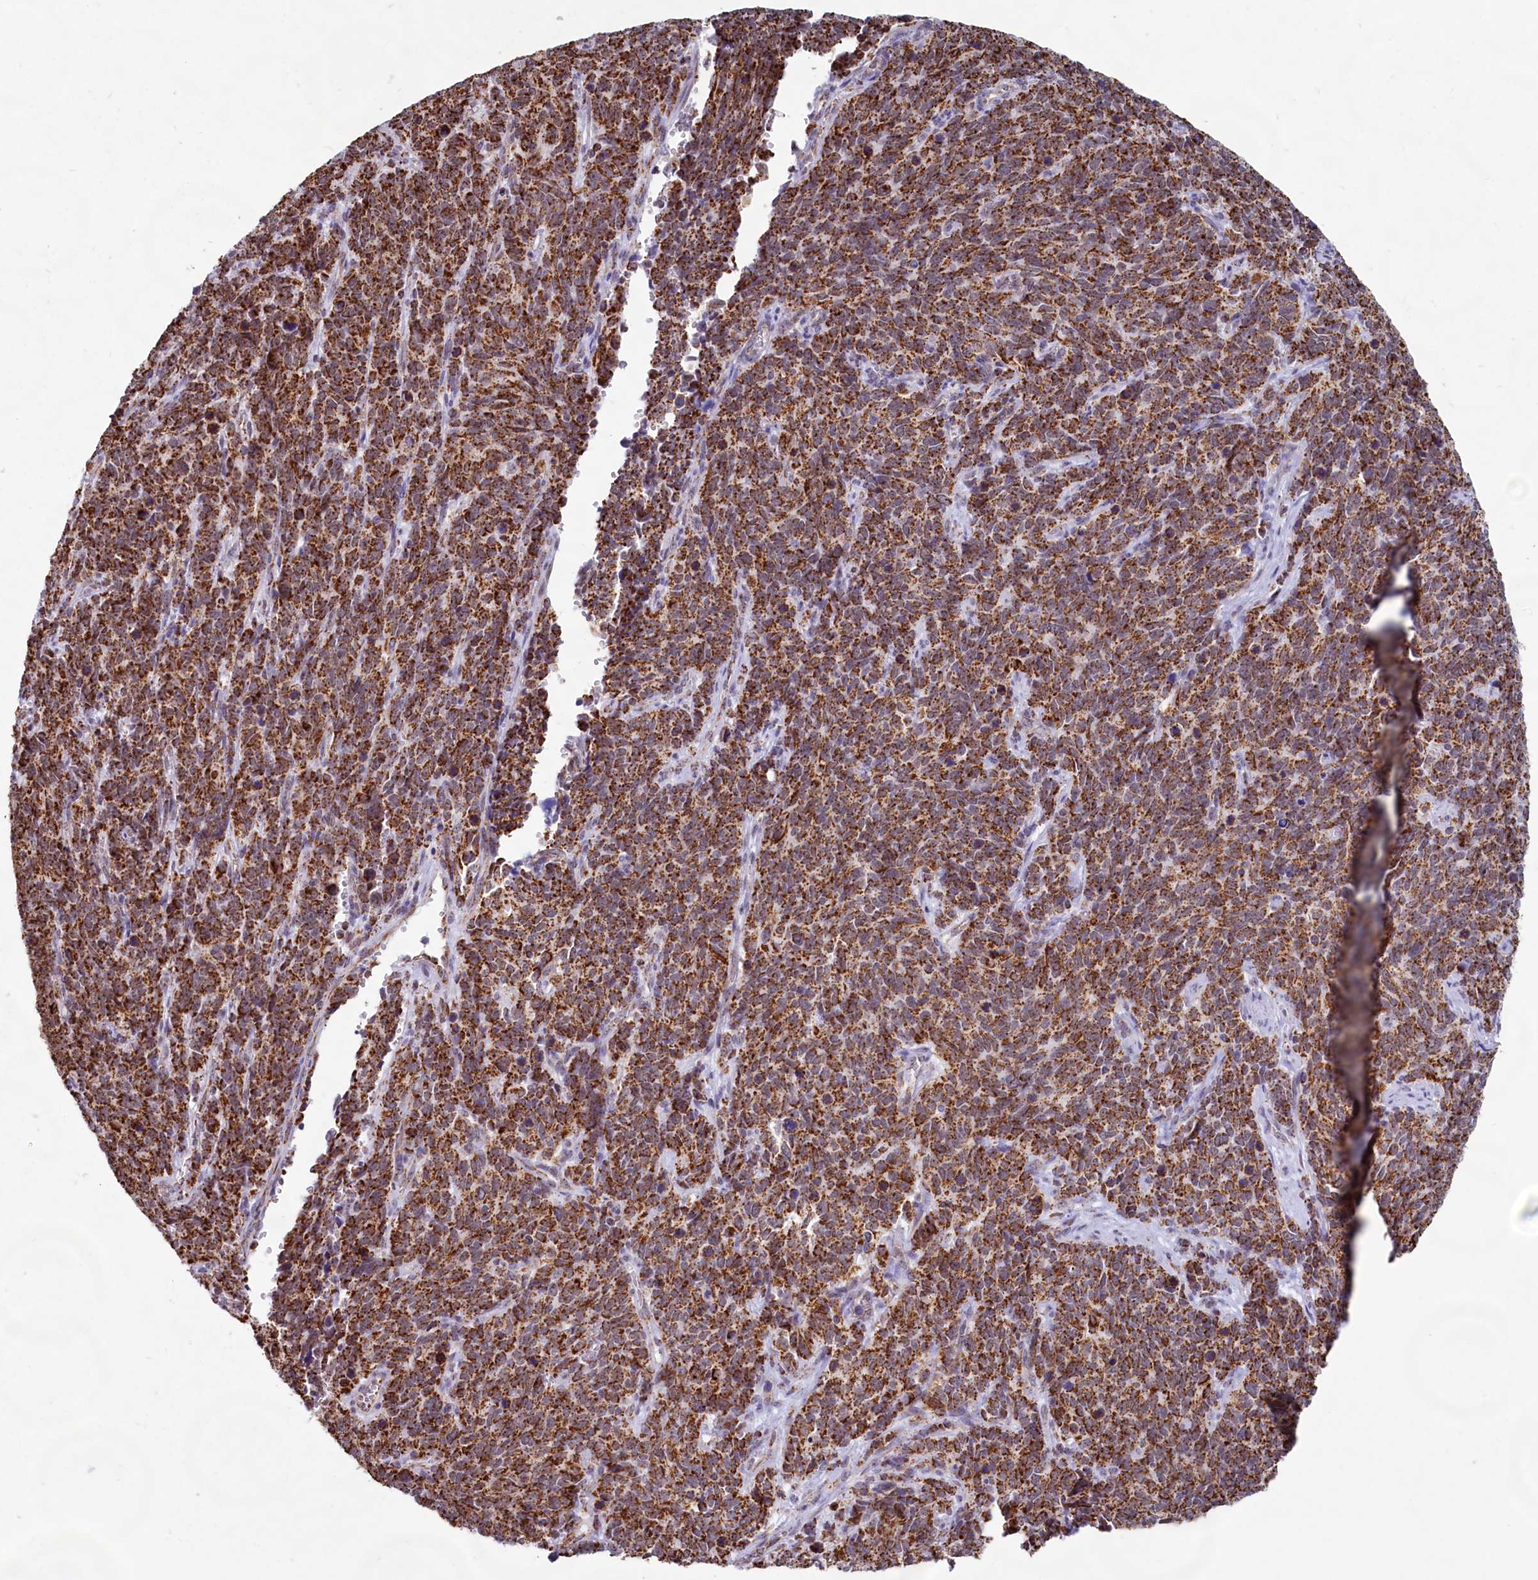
{"staining": {"intensity": "strong", "quantity": ">75%", "location": "cytoplasmic/membranous"}, "tissue": "cervical cancer", "cell_type": "Tumor cells", "image_type": "cancer", "snomed": [{"axis": "morphology", "description": "Squamous cell carcinoma, NOS"}, {"axis": "topography", "description": "Cervix"}], "caption": "A brown stain labels strong cytoplasmic/membranous staining of a protein in human cervical squamous cell carcinoma tumor cells. The protein is shown in brown color, while the nuclei are stained blue.", "gene": "C1D", "patient": {"sex": "female", "age": 60}}